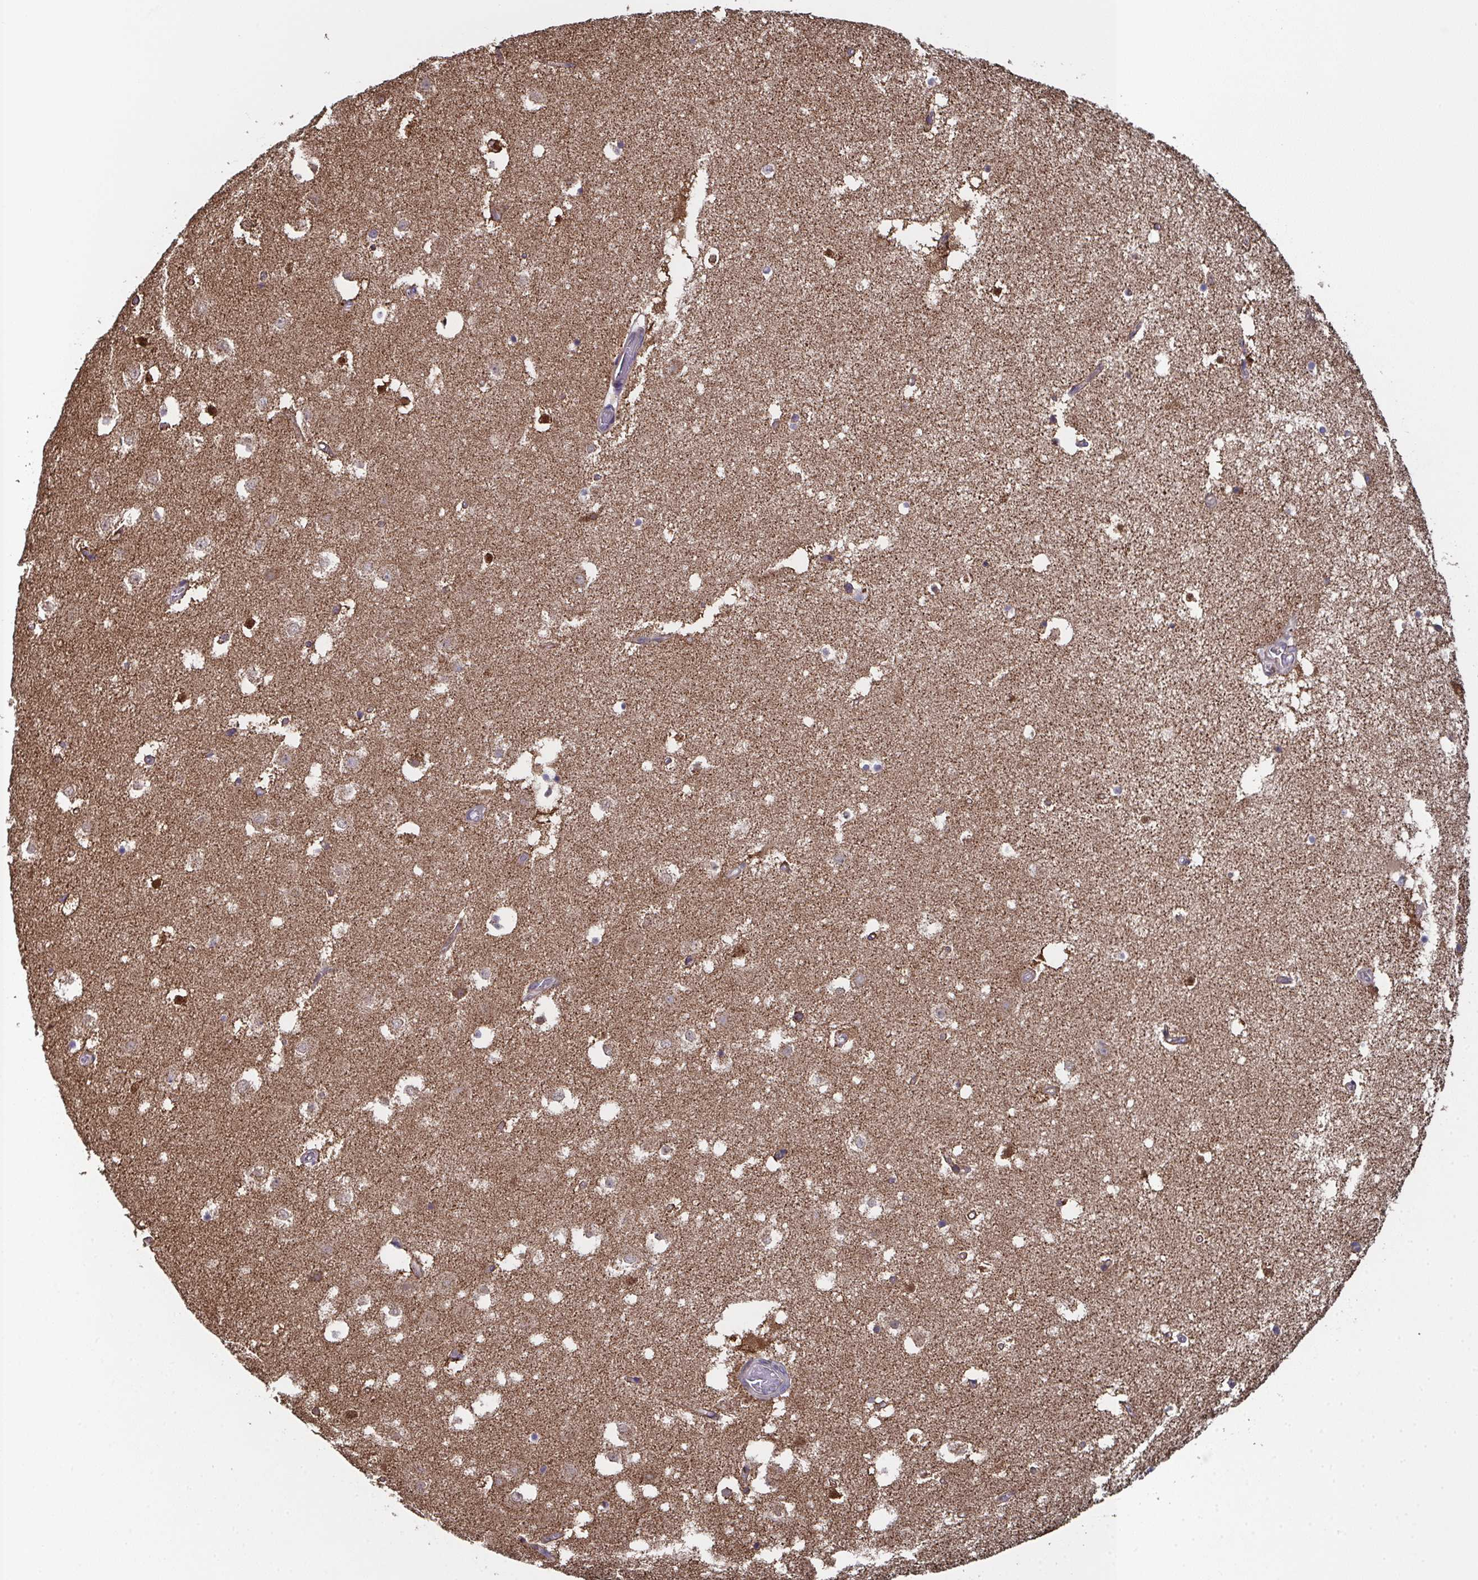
{"staining": {"intensity": "weak", "quantity": "<25%", "location": "cytoplasmic/membranous"}, "tissue": "hippocampus", "cell_type": "Glial cells", "image_type": "normal", "snomed": [{"axis": "morphology", "description": "Normal tissue, NOS"}, {"axis": "topography", "description": "Hippocampus"}], "caption": "This is an immunohistochemistry image of normal hippocampus. There is no positivity in glial cells.", "gene": "MT", "patient": {"sex": "female", "age": 52}}